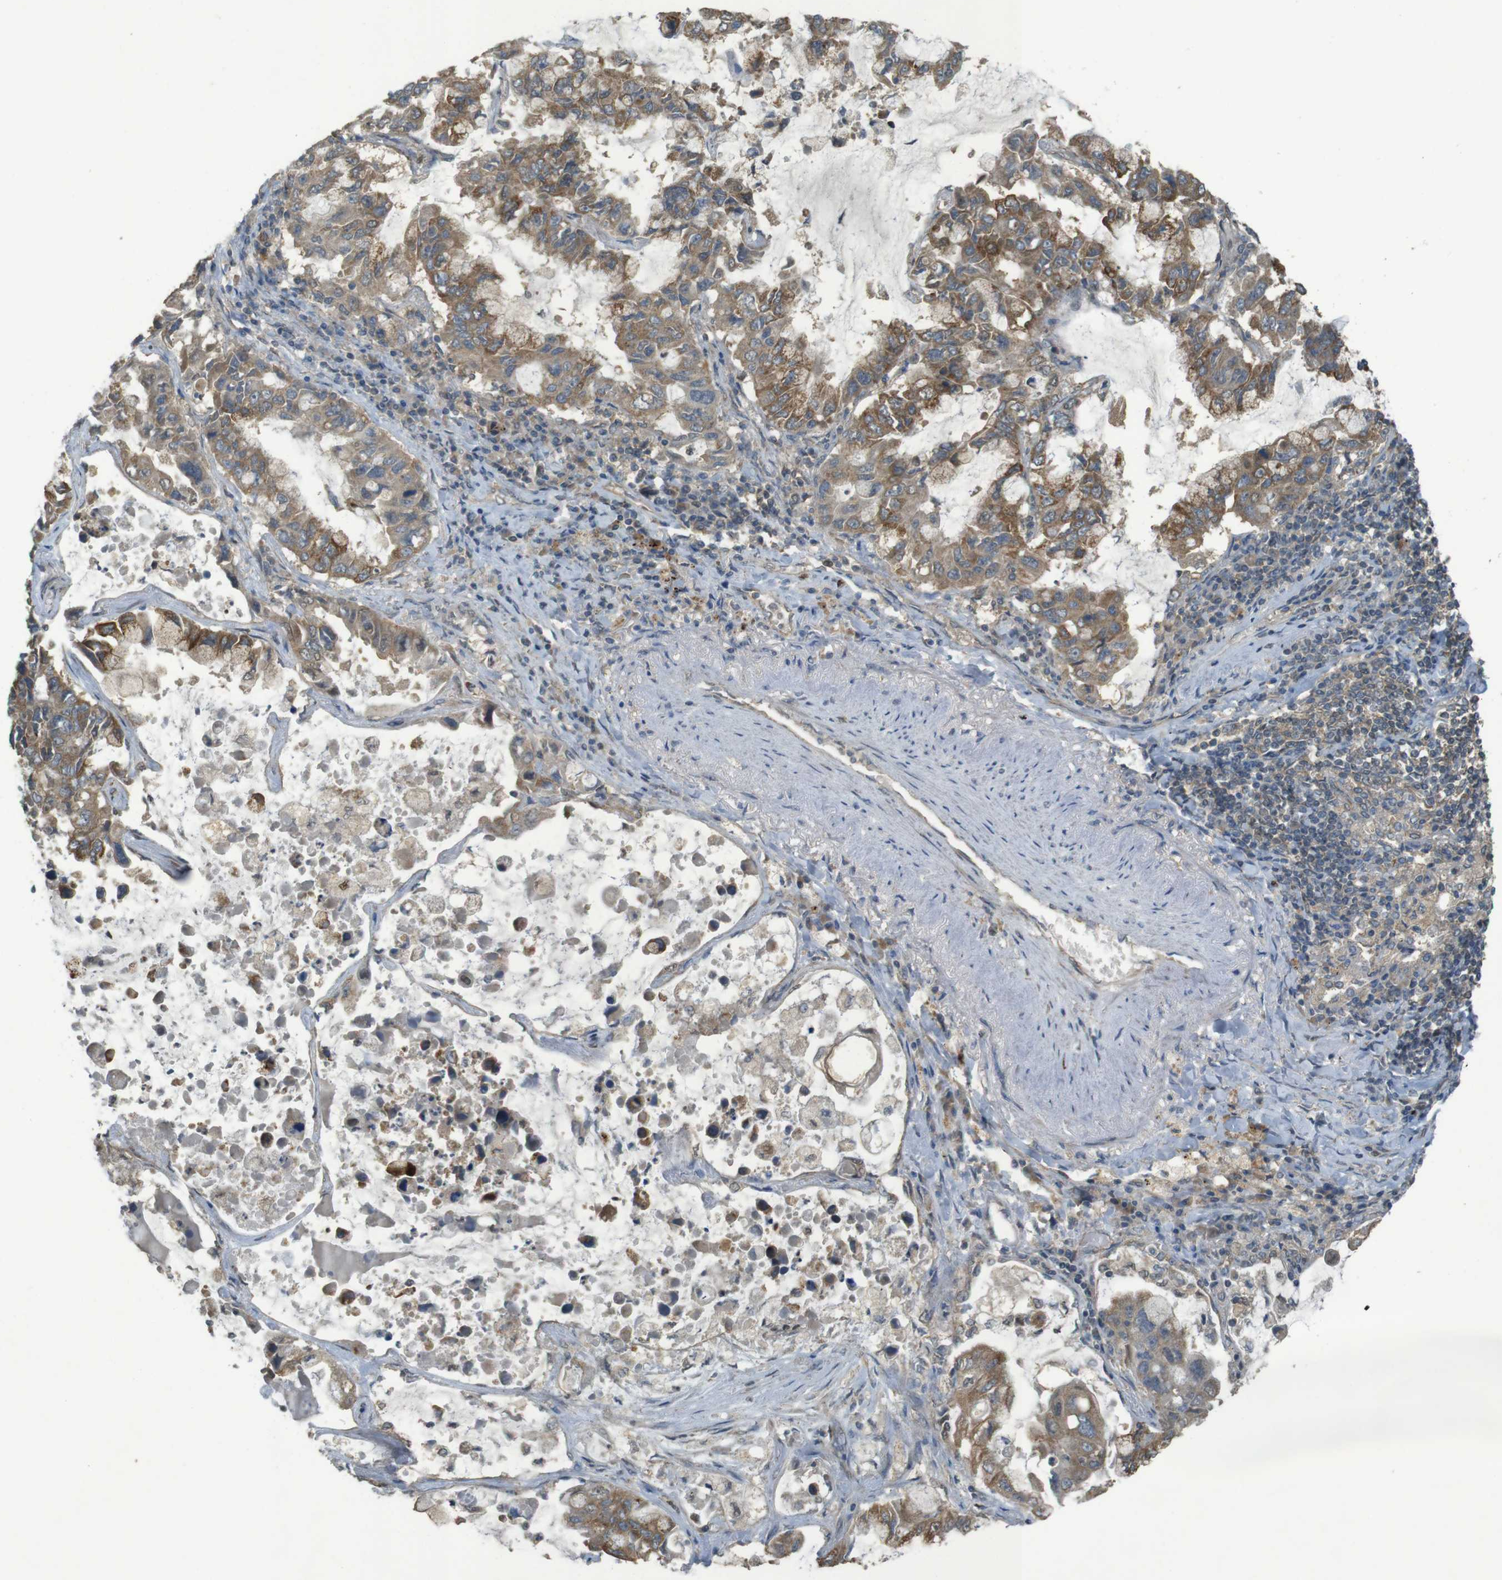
{"staining": {"intensity": "moderate", "quantity": ">75%", "location": "cytoplasmic/membranous"}, "tissue": "lung cancer", "cell_type": "Tumor cells", "image_type": "cancer", "snomed": [{"axis": "morphology", "description": "Adenocarcinoma, NOS"}, {"axis": "topography", "description": "Lung"}], "caption": "IHC of lung adenocarcinoma shows medium levels of moderate cytoplasmic/membranous positivity in about >75% of tumor cells.", "gene": "ZDHHC20", "patient": {"sex": "male", "age": 64}}